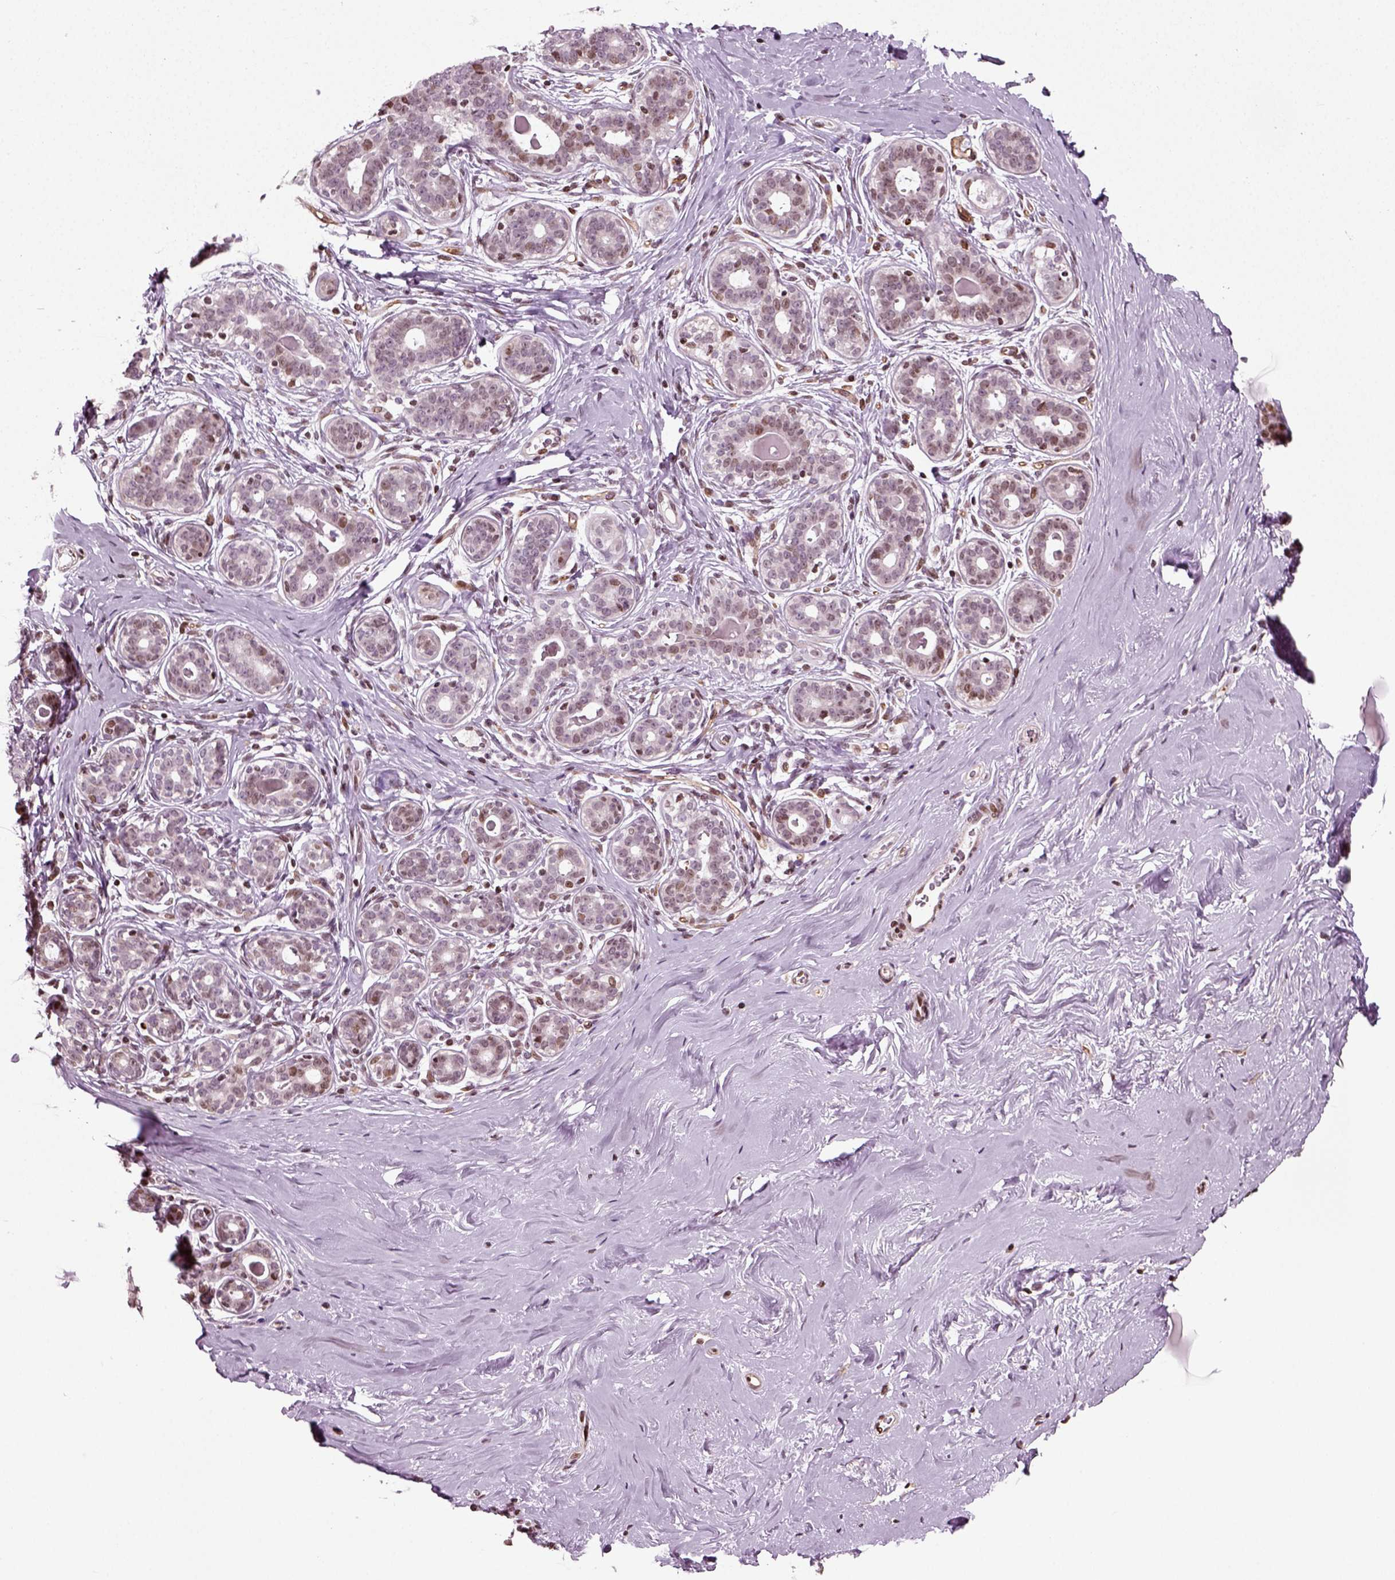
{"staining": {"intensity": "negative", "quantity": "none", "location": "none"}, "tissue": "breast", "cell_type": "Adipocytes", "image_type": "normal", "snomed": [{"axis": "morphology", "description": "Normal tissue, NOS"}, {"axis": "topography", "description": "Skin"}, {"axis": "topography", "description": "Breast"}], "caption": "Immunohistochemistry of benign breast exhibits no staining in adipocytes.", "gene": "HEYL", "patient": {"sex": "female", "age": 43}}